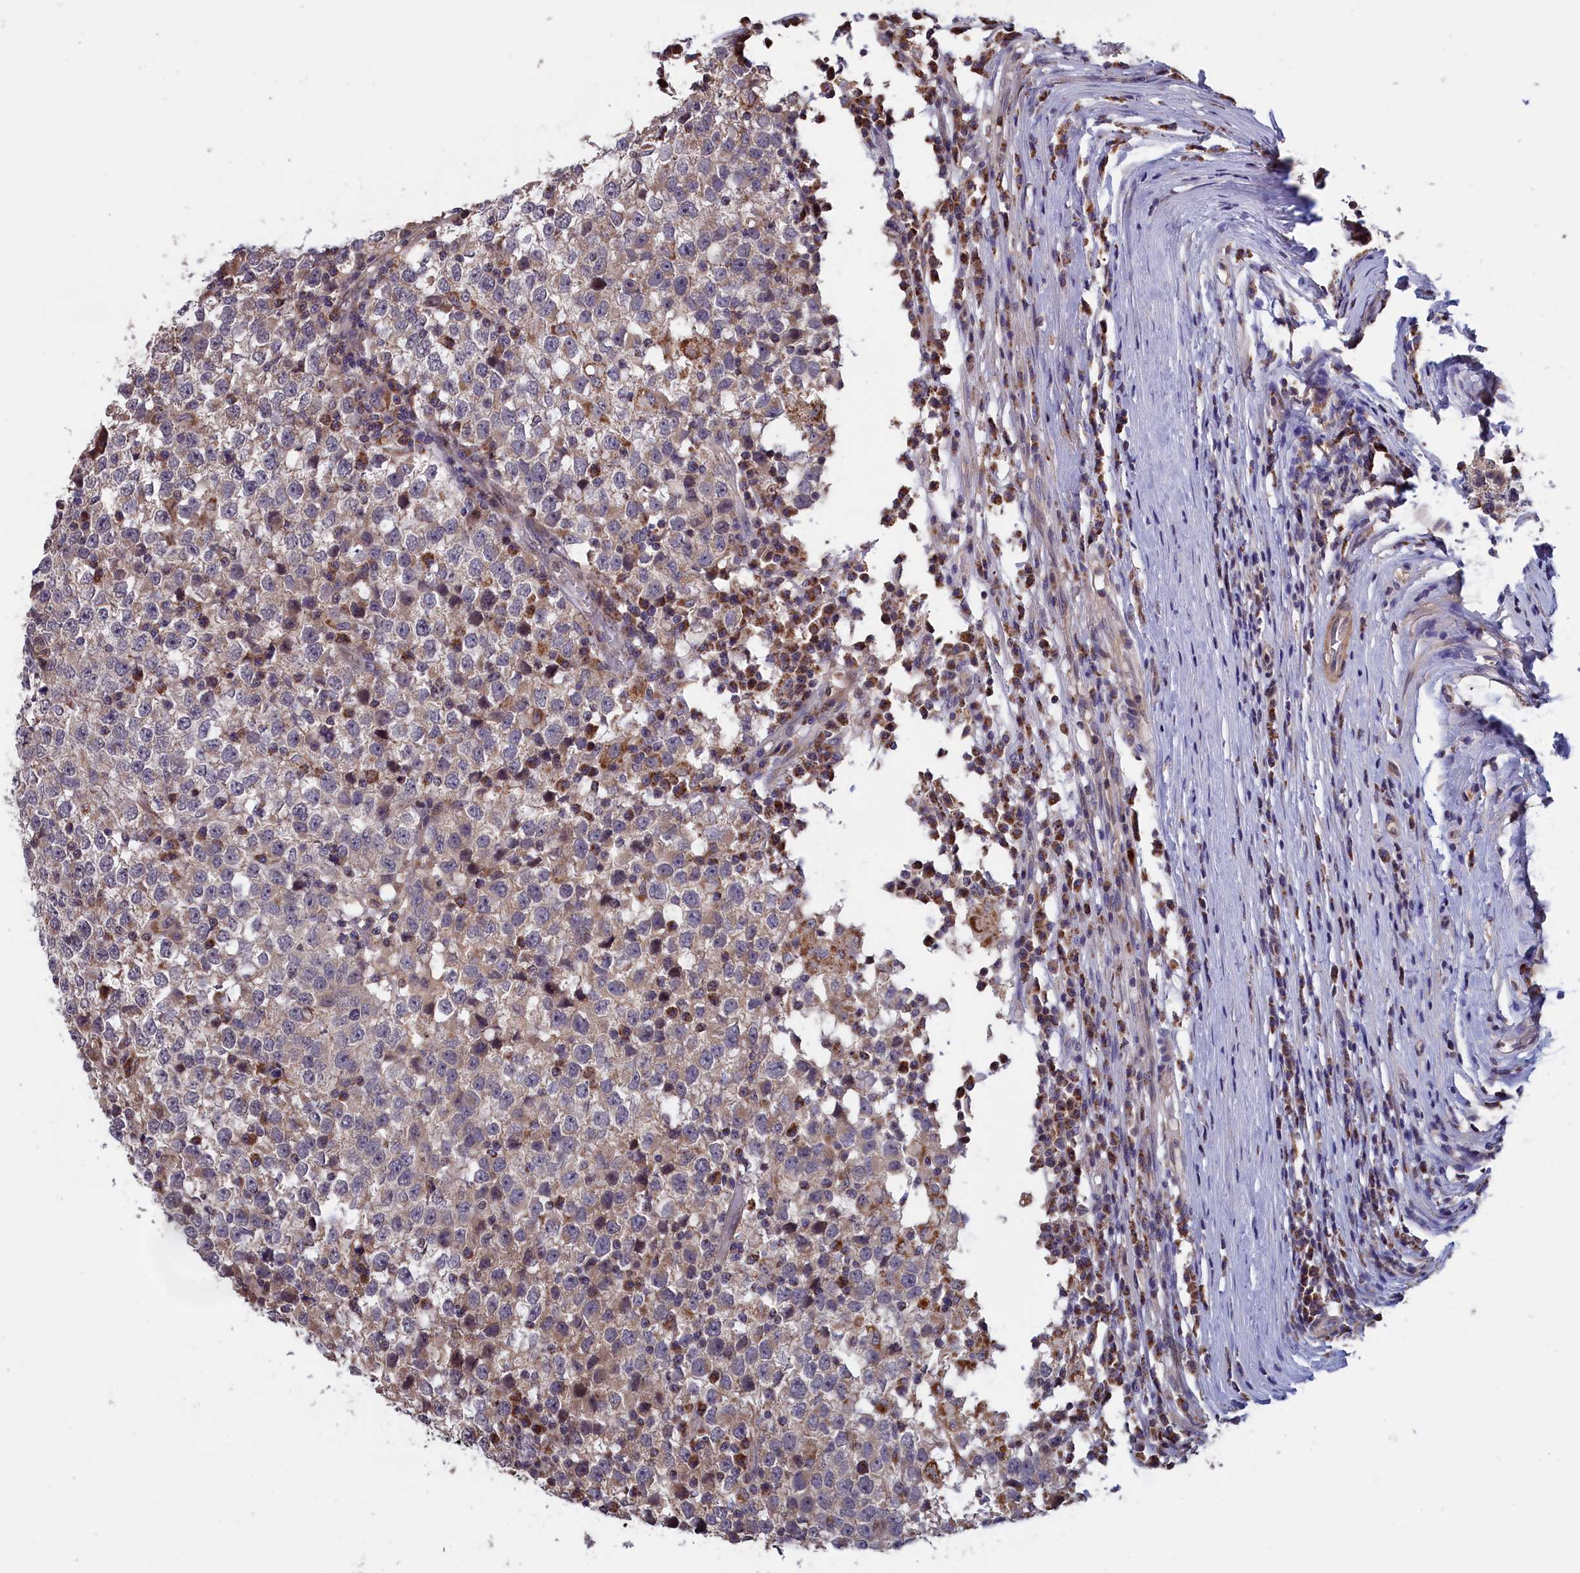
{"staining": {"intensity": "weak", "quantity": "<25%", "location": "cytoplasmic/membranous"}, "tissue": "testis cancer", "cell_type": "Tumor cells", "image_type": "cancer", "snomed": [{"axis": "morphology", "description": "Seminoma, NOS"}, {"axis": "topography", "description": "Testis"}], "caption": "Tumor cells are negative for protein expression in human testis seminoma.", "gene": "EPB41L4B", "patient": {"sex": "male", "age": 65}}